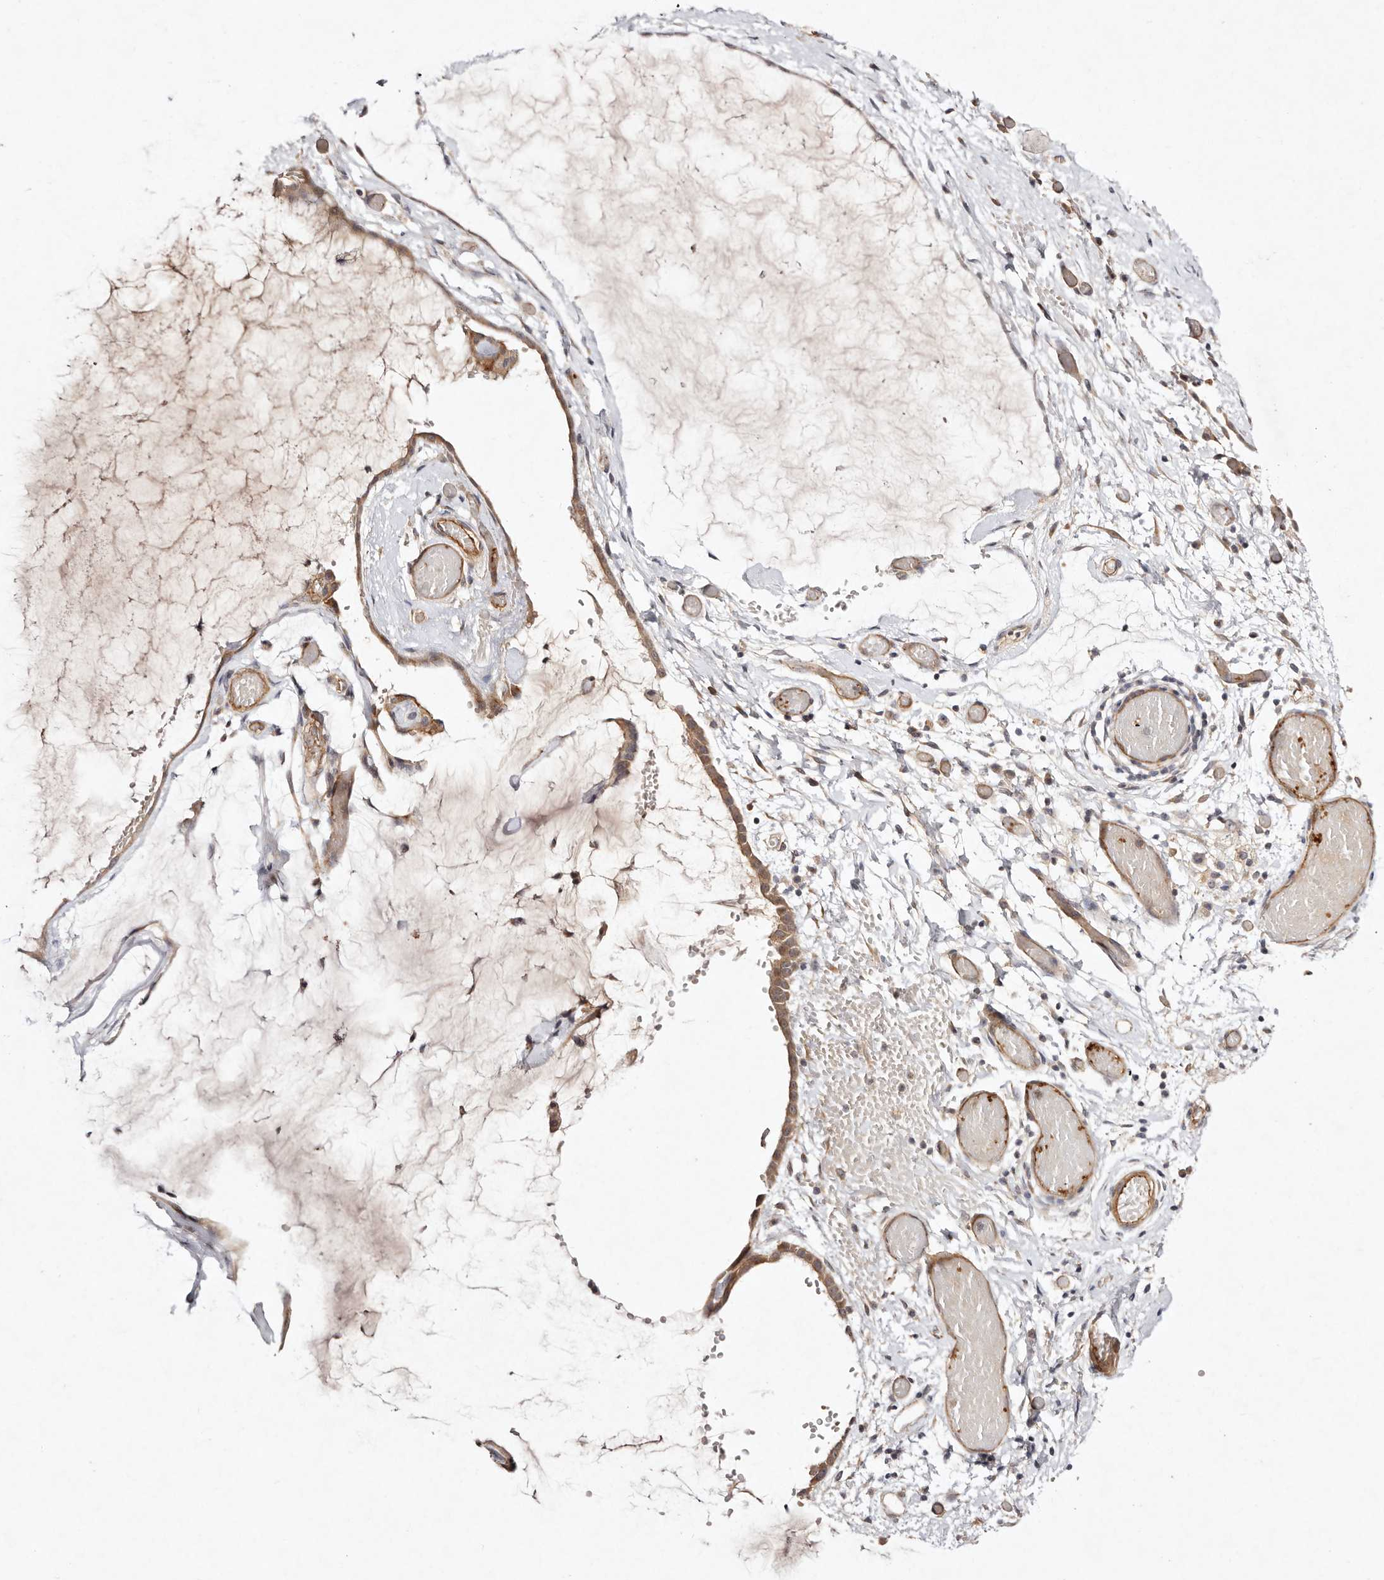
{"staining": {"intensity": "moderate", "quantity": "25%-75%", "location": "cytoplasmic/membranous"}, "tissue": "ovarian cancer", "cell_type": "Tumor cells", "image_type": "cancer", "snomed": [{"axis": "morphology", "description": "Cystadenocarcinoma, mucinous, NOS"}, {"axis": "topography", "description": "Ovary"}], "caption": "Immunohistochemistry histopathology image of neoplastic tissue: ovarian mucinous cystadenocarcinoma stained using IHC reveals medium levels of moderate protein expression localized specifically in the cytoplasmic/membranous of tumor cells, appearing as a cytoplasmic/membranous brown color.", "gene": "MTMR11", "patient": {"sex": "female", "age": 39}}